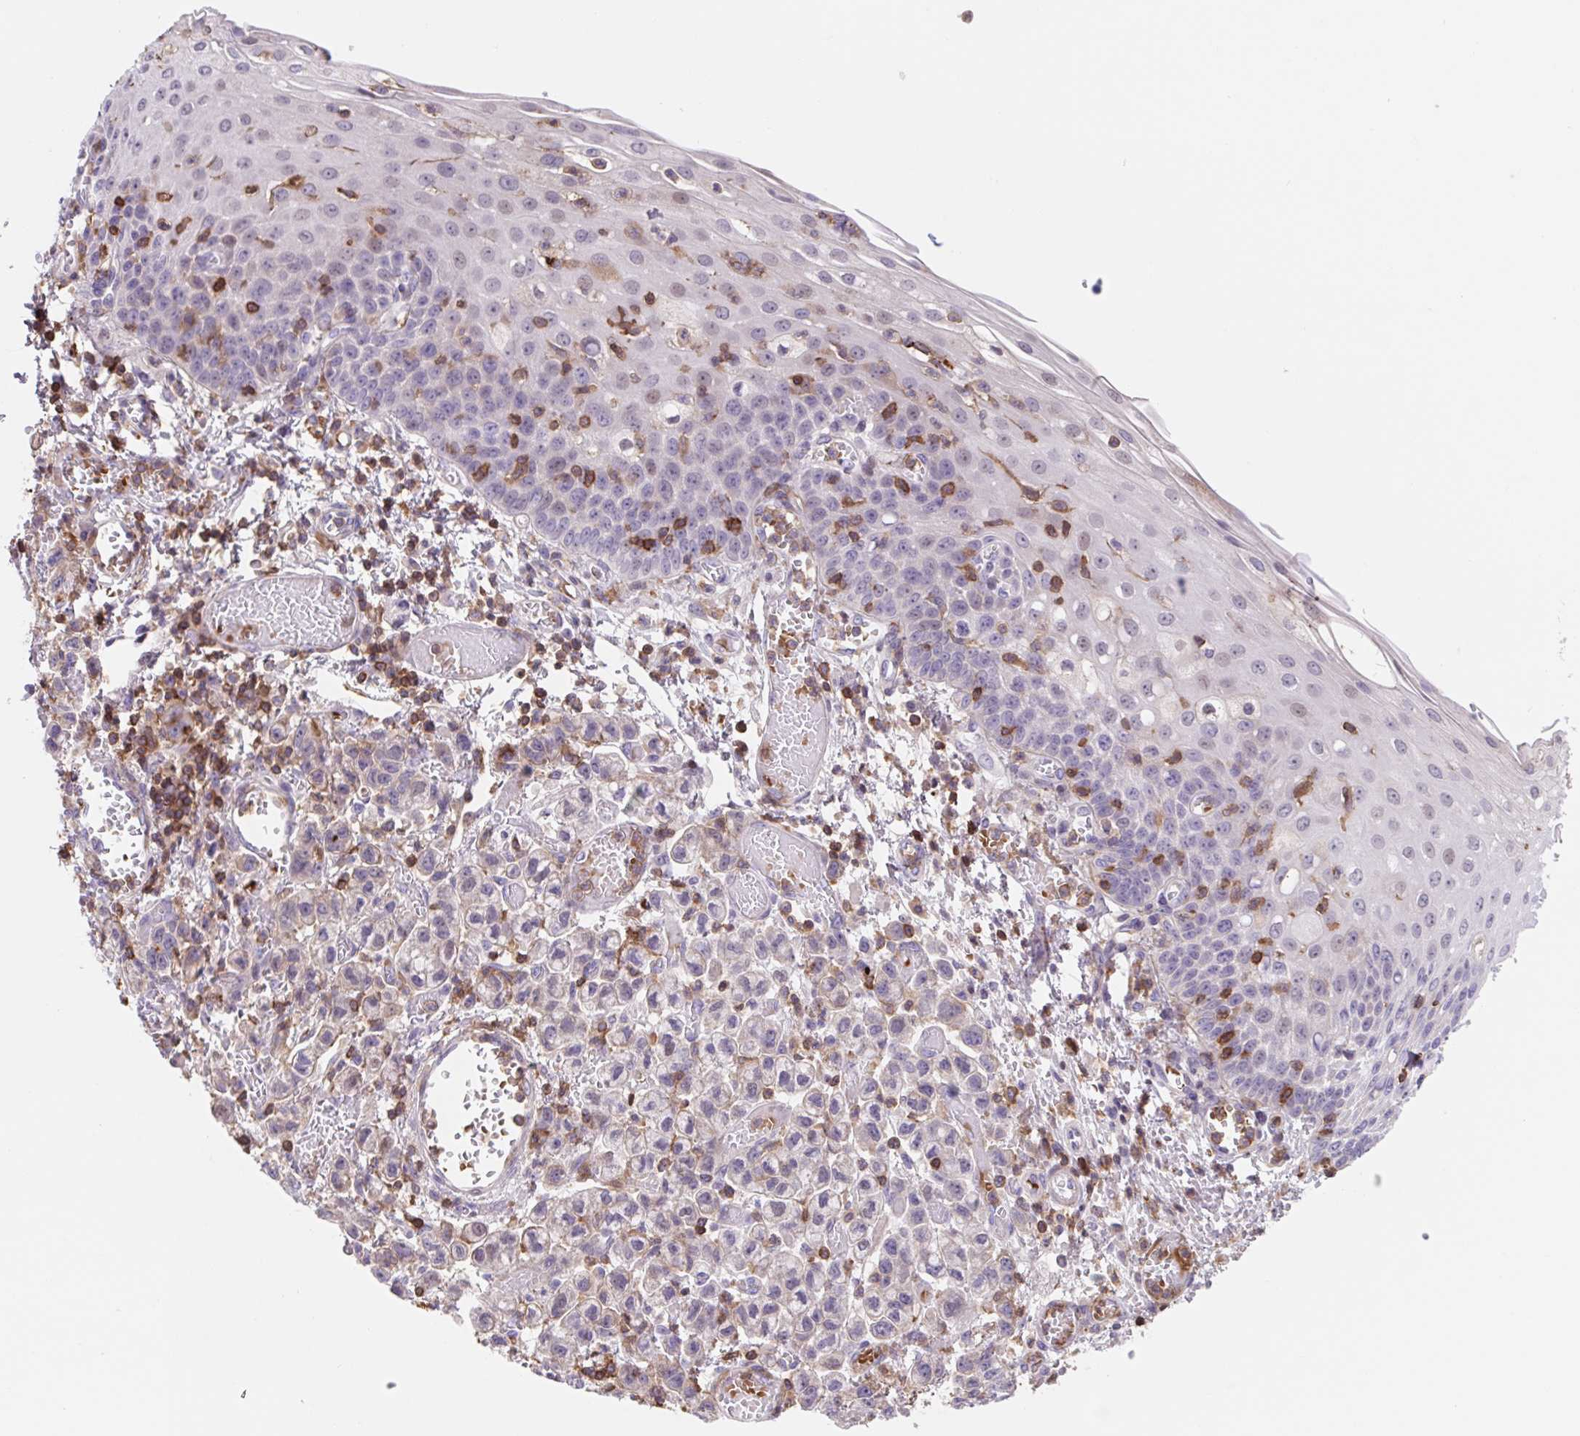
{"staining": {"intensity": "negative", "quantity": "none", "location": "none"}, "tissue": "esophagus", "cell_type": "Squamous epithelial cells", "image_type": "normal", "snomed": [{"axis": "morphology", "description": "Normal tissue, NOS"}, {"axis": "morphology", "description": "Adenocarcinoma, NOS"}, {"axis": "topography", "description": "Esophagus"}], "caption": "Histopathology image shows no protein positivity in squamous epithelial cells of normal esophagus.", "gene": "TPRG1", "patient": {"sex": "male", "age": 81}}